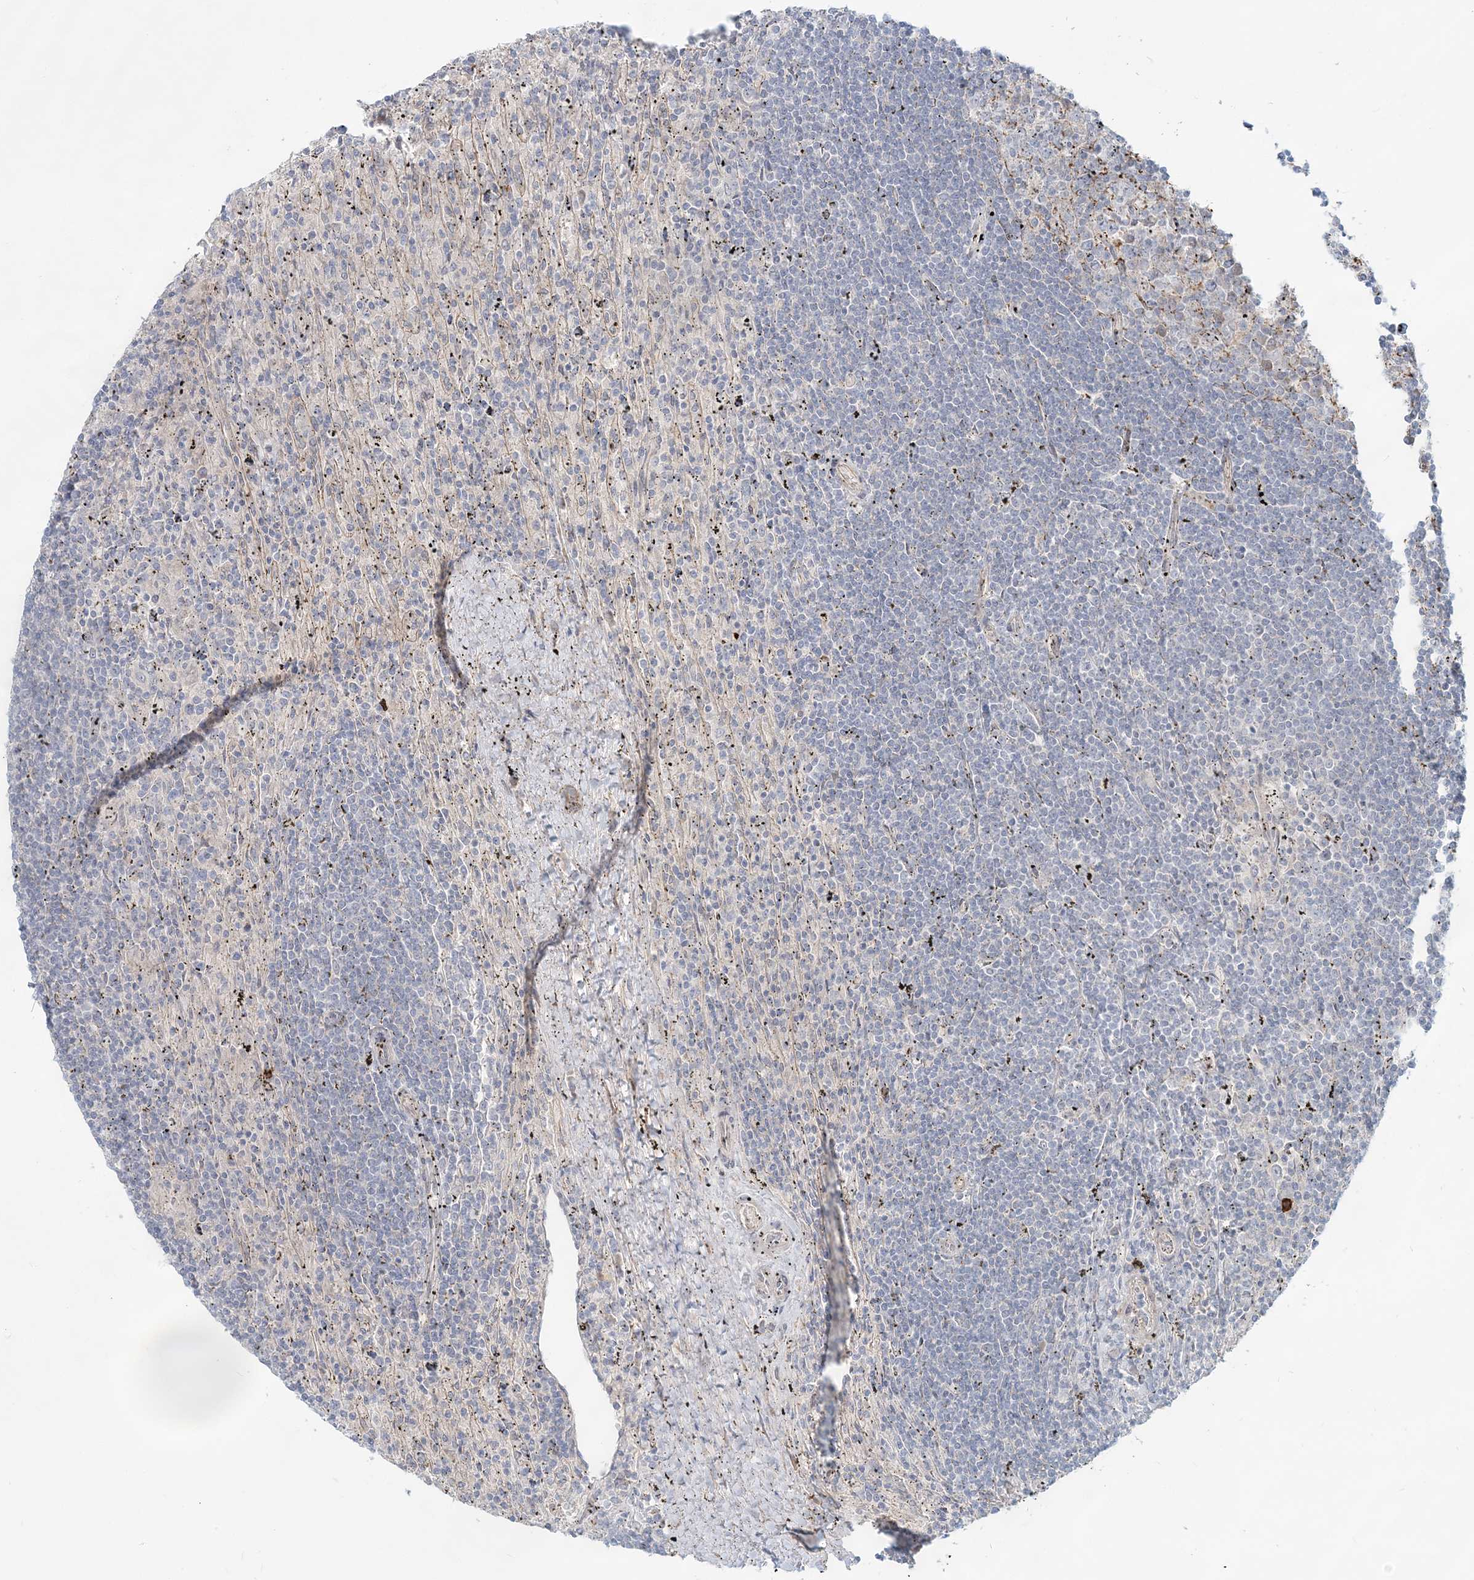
{"staining": {"intensity": "negative", "quantity": "none", "location": "none"}, "tissue": "lymphoma", "cell_type": "Tumor cells", "image_type": "cancer", "snomed": [{"axis": "morphology", "description": "Malignant lymphoma, non-Hodgkin's type, Low grade"}, {"axis": "topography", "description": "Spleen"}], "caption": "IHC photomicrograph of lymphoma stained for a protein (brown), which demonstrates no positivity in tumor cells.", "gene": "SH3PXD2A", "patient": {"sex": "male", "age": 76}}